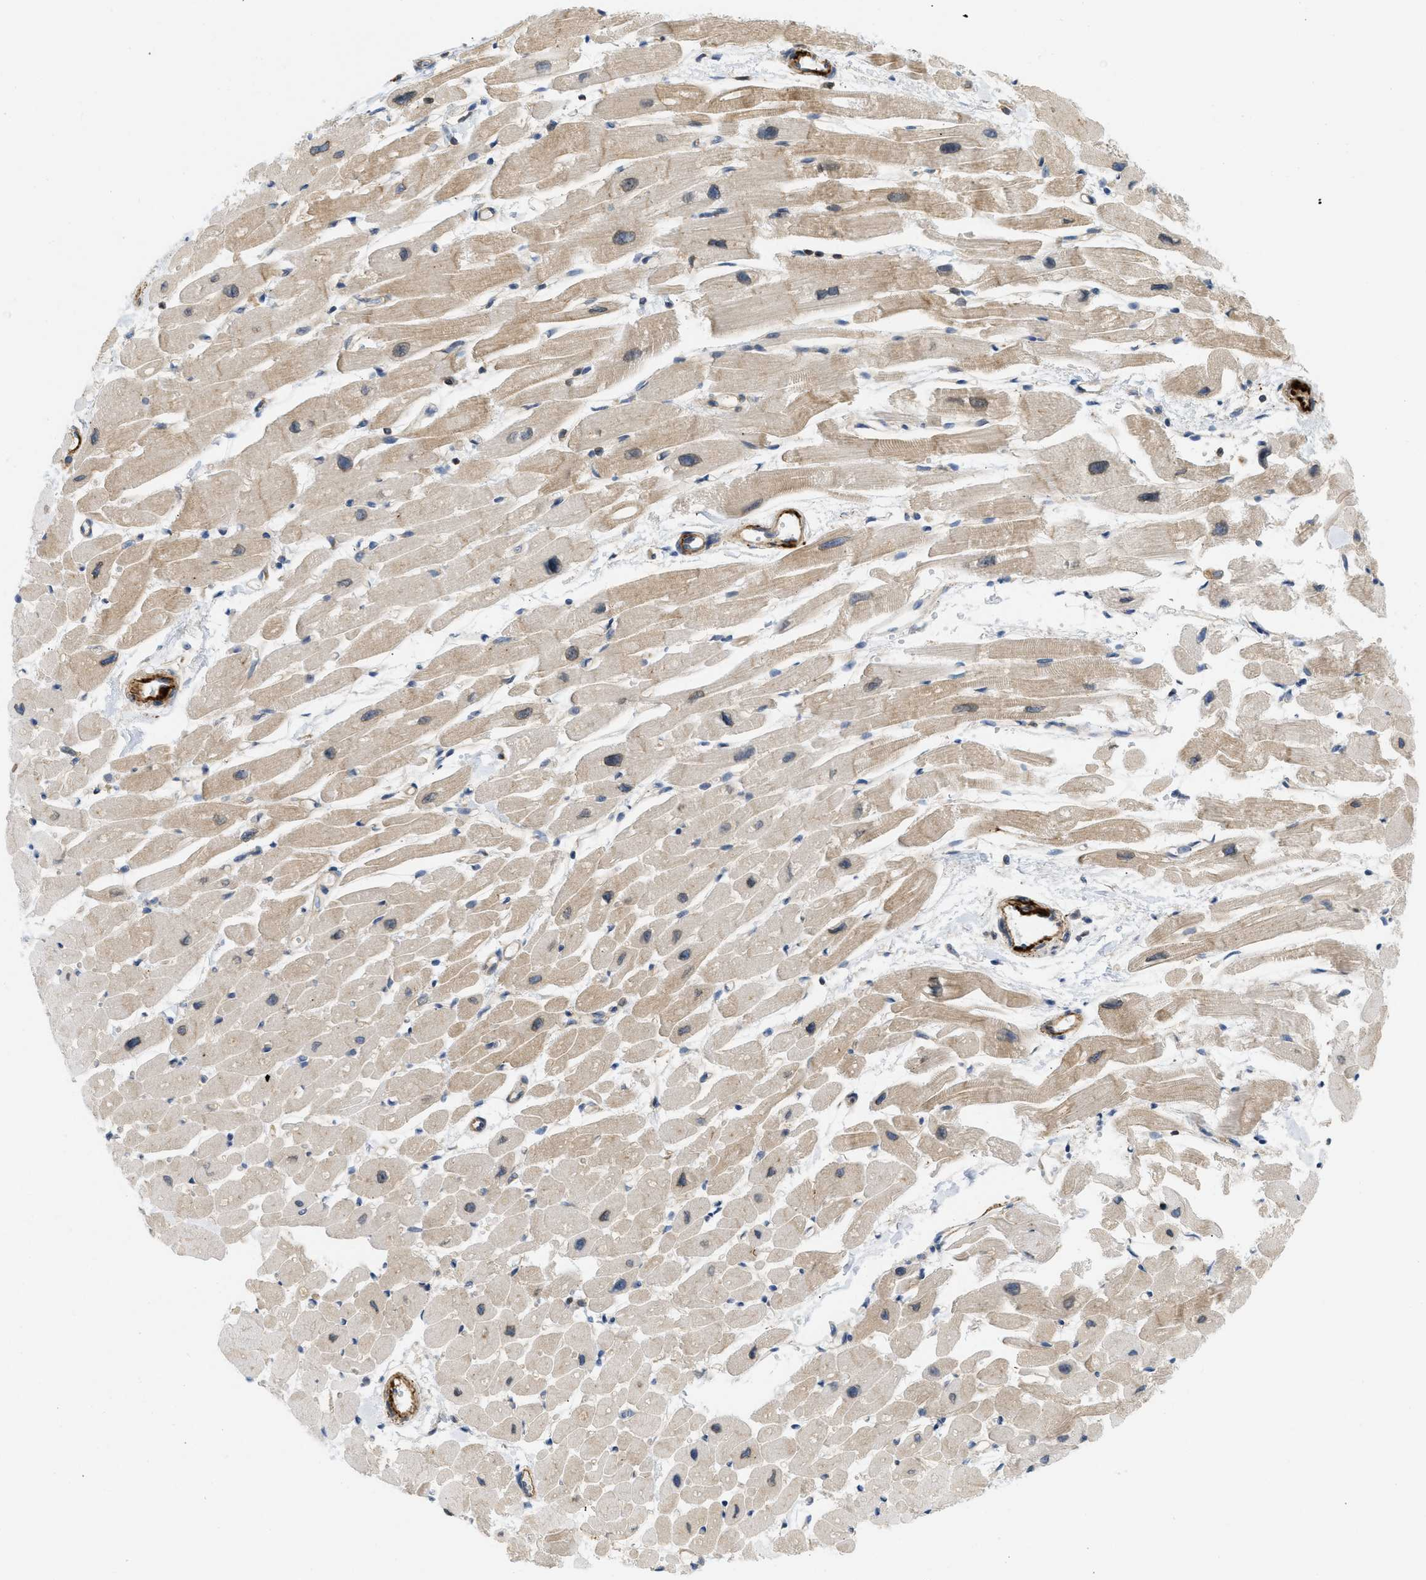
{"staining": {"intensity": "moderate", "quantity": ">75%", "location": "cytoplasmic/membranous"}, "tissue": "heart muscle", "cell_type": "Cardiomyocytes", "image_type": "normal", "snomed": [{"axis": "morphology", "description": "Normal tissue, NOS"}, {"axis": "topography", "description": "Heart"}], "caption": "About >75% of cardiomyocytes in benign human heart muscle demonstrate moderate cytoplasmic/membranous protein positivity as visualized by brown immunohistochemical staining.", "gene": "STRN", "patient": {"sex": "female", "age": 54}}